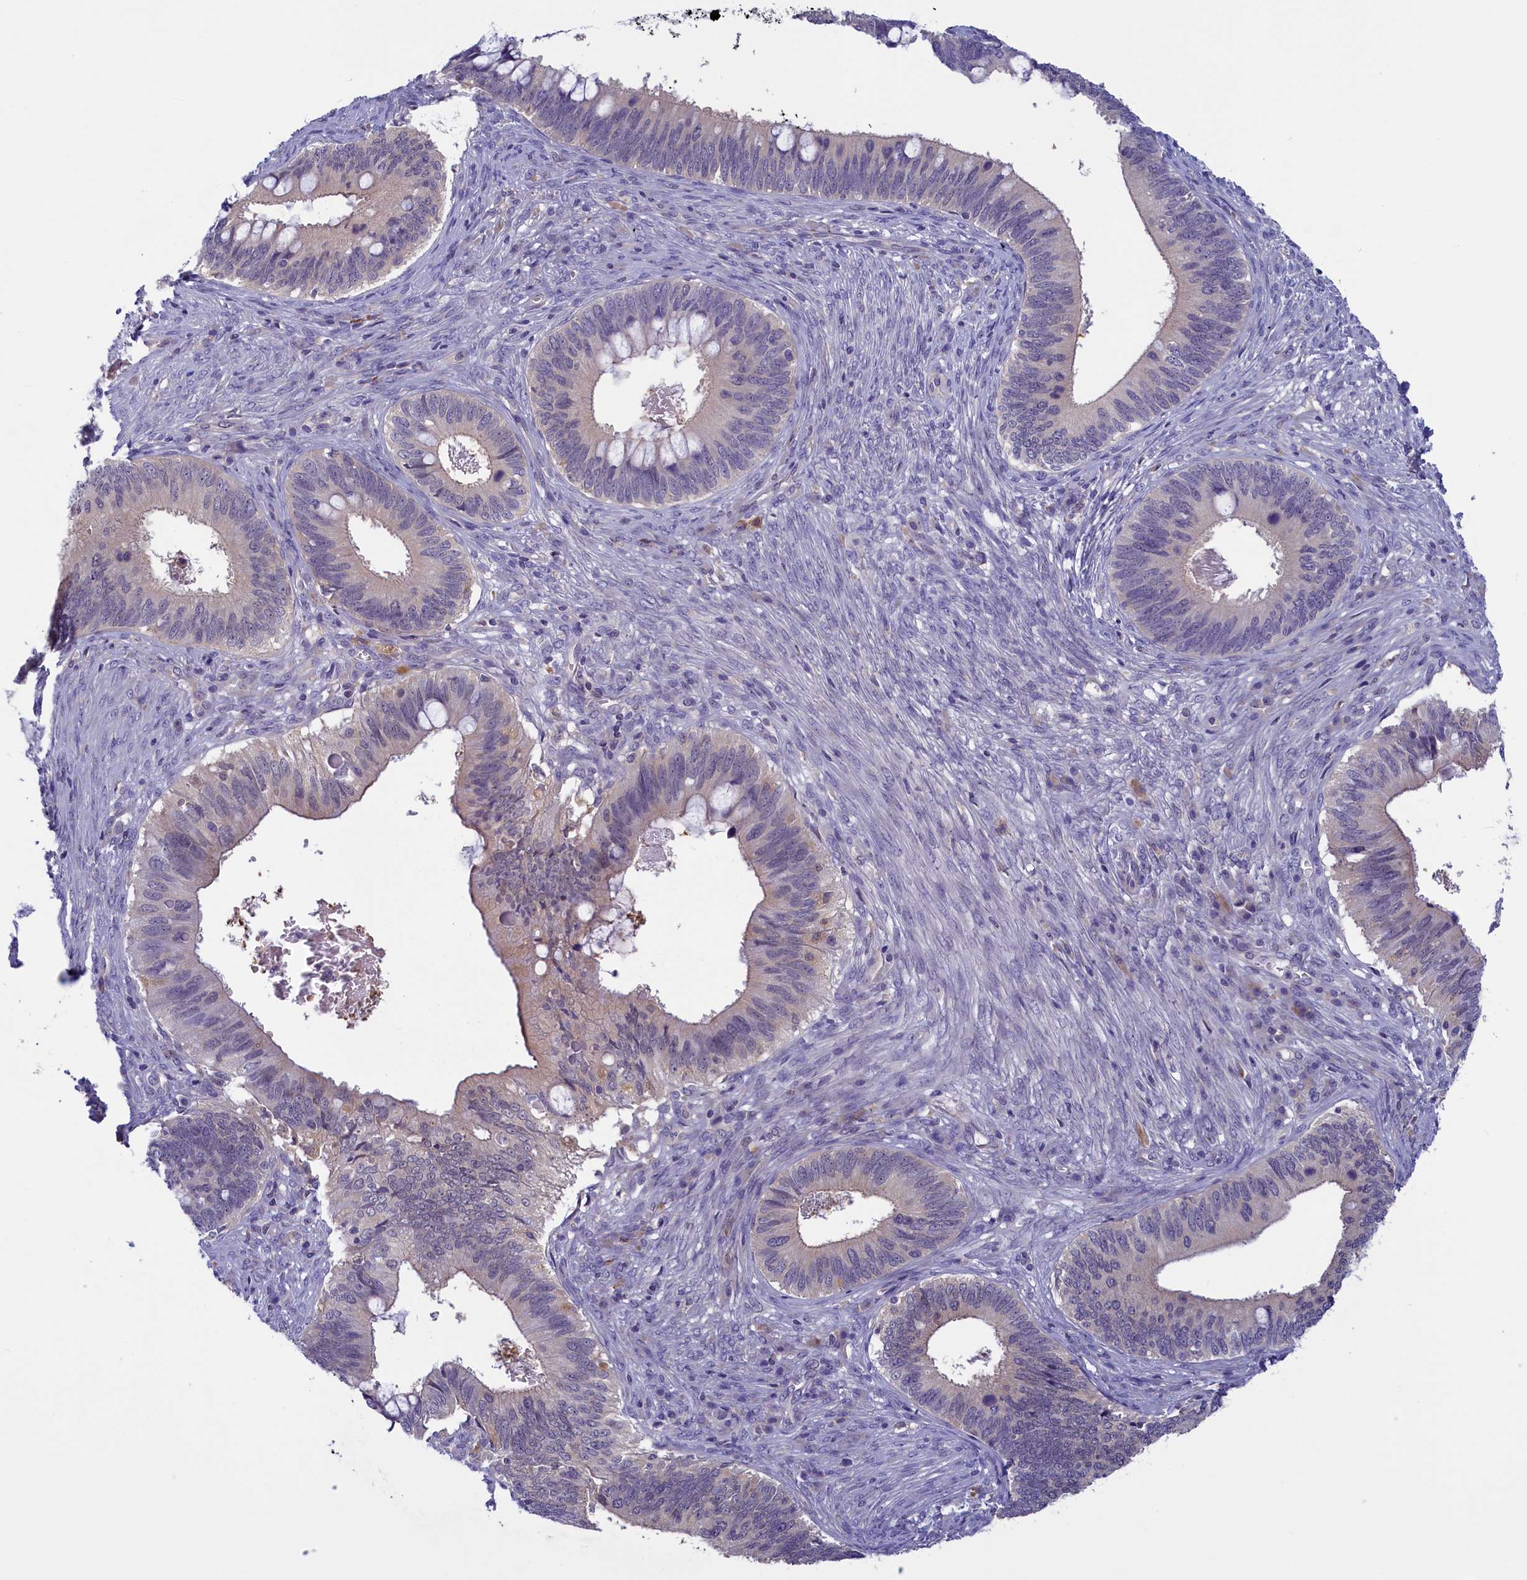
{"staining": {"intensity": "weak", "quantity": "<25%", "location": "cytoplasmic/membranous"}, "tissue": "cervical cancer", "cell_type": "Tumor cells", "image_type": "cancer", "snomed": [{"axis": "morphology", "description": "Adenocarcinoma, NOS"}, {"axis": "topography", "description": "Cervix"}], "caption": "The image reveals no staining of tumor cells in cervical cancer (adenocarcinoma).", "gene": "NUBP1", "patient": {"sex": "female", "age": 42}}